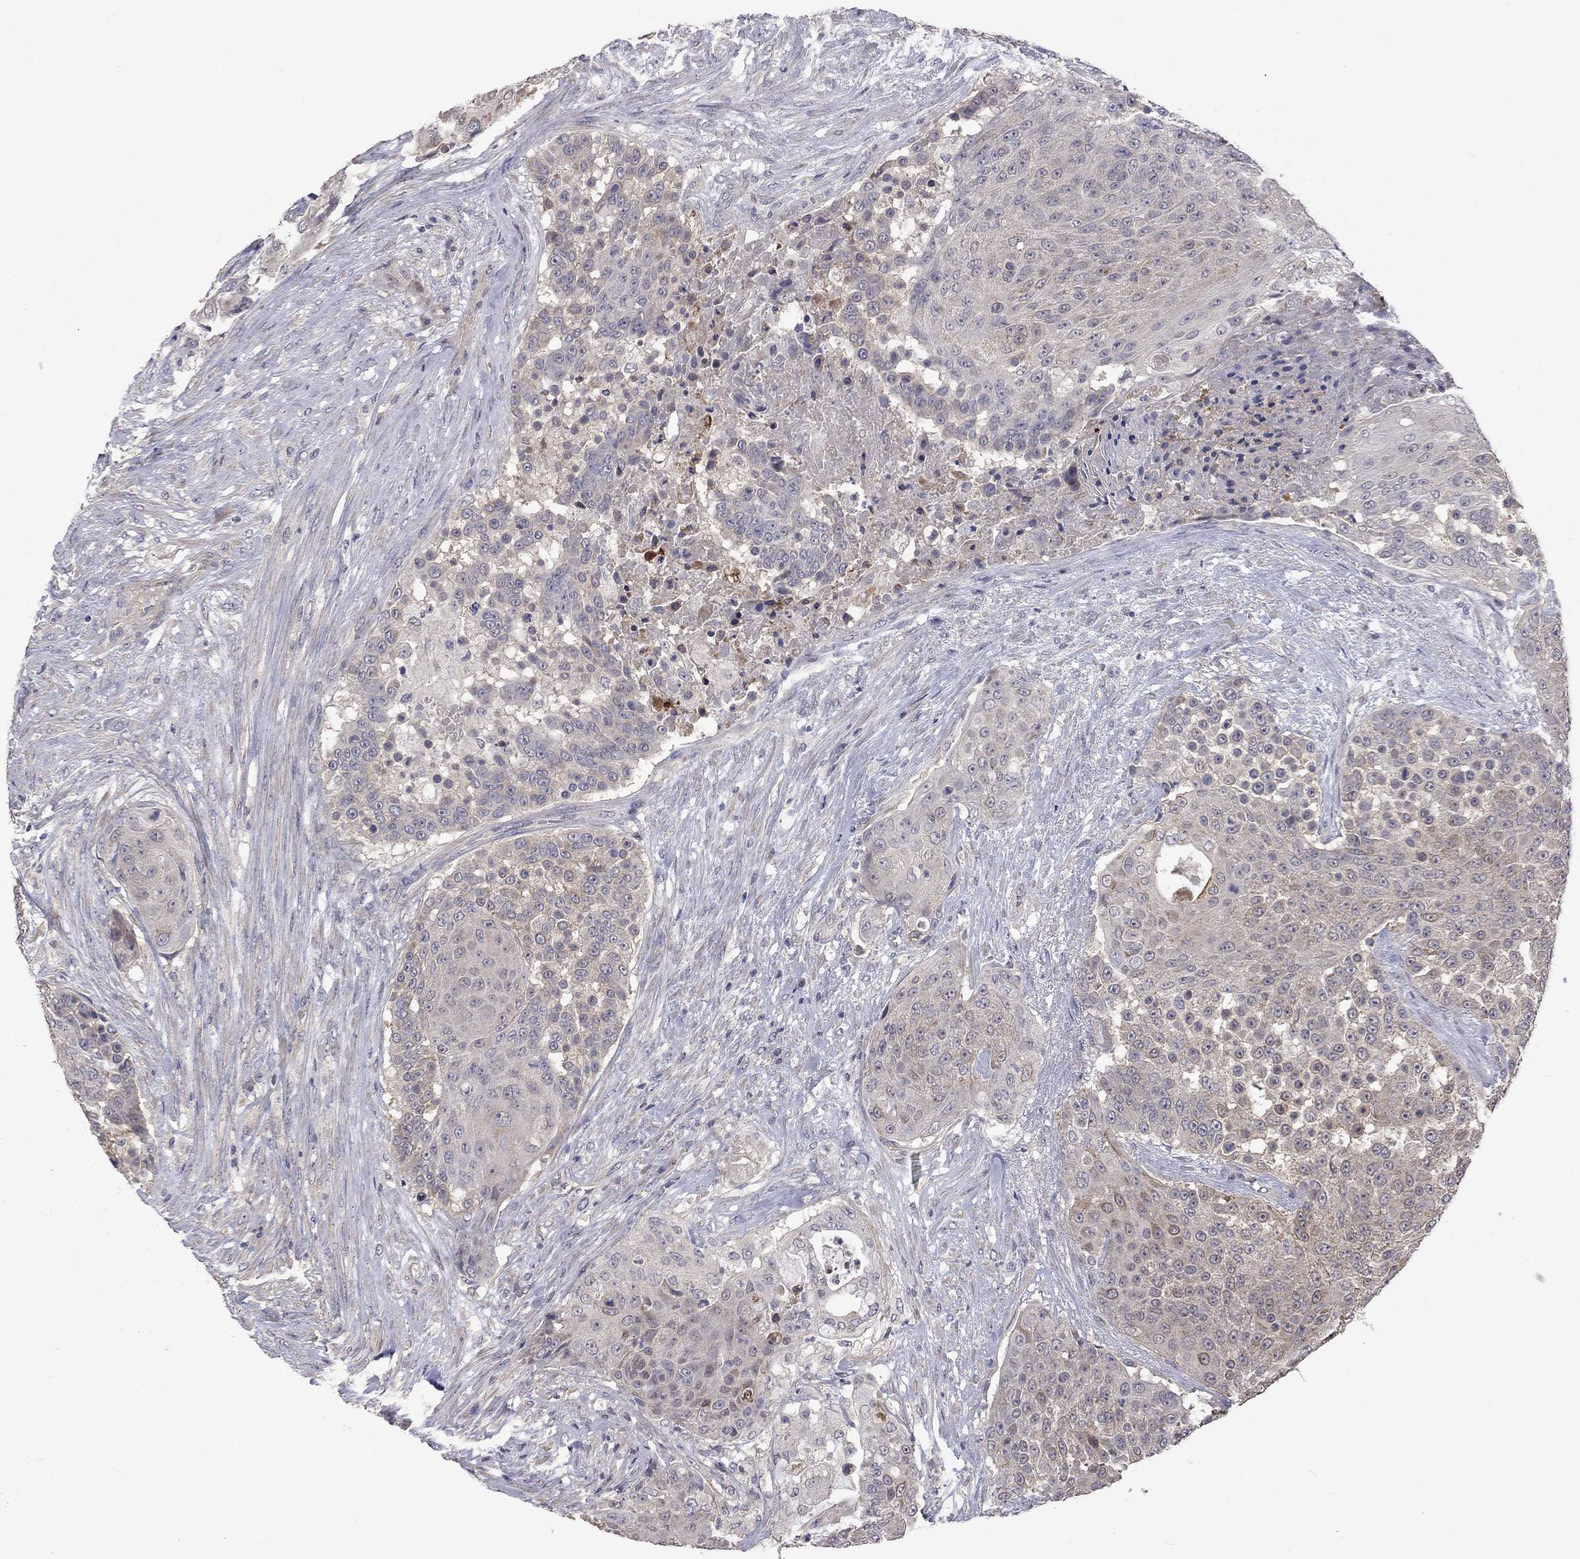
{"staining": {"intensity": "negative", "quantity": "none", "location": "none"}, "tissue": "urothelial cancer", "cell_type": "Tumor cells", "image_type": "cancer", "snomed": [{"axis": "morphology", "description": "Urothelial carcinoma, High grade"}, {"axis": "topography", "description": "Urinary bladder"}], "caption": "Immunohistochemistry (IHC) of human urothelial cancer displays no positivity in tumor cells.", "gene": "SLC39A14", "patient": {"sex": "female", "age": 63}}